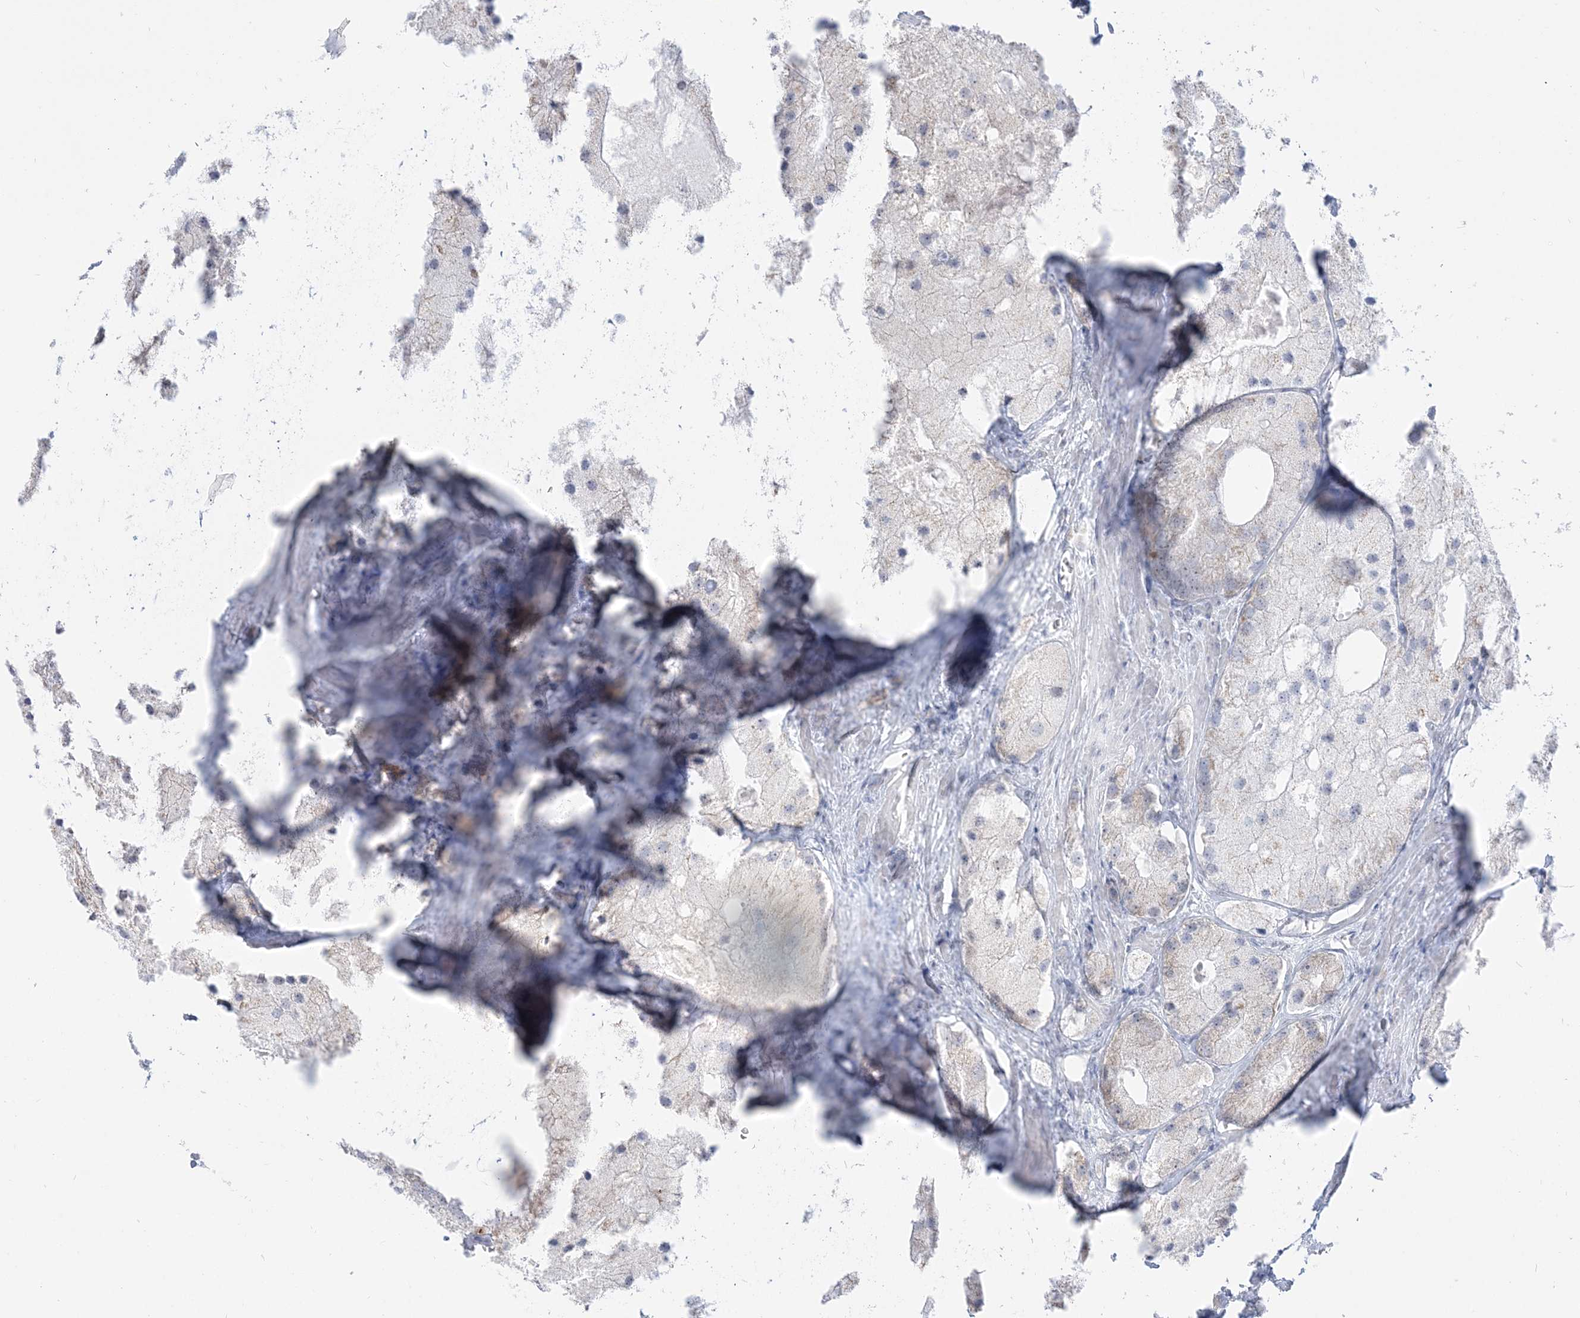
{"staining": {"intensity": "weak", "quantity": "<25%", "location": "cytoplasmic/membranous"}, "tissue": "prostate cancer", "cell_type": "Tumor cells", "image_type": "cancer", "snomed": [{"axis": "morphology", "description": "Adenocarcinoma, Low grade"}, {"axis": "topography", "description": "Prostate"}], "caption": "The image reveals no significant expression in tumor cells of prostate cancer.", "gene": "DDX21", "patient": {"sex": "male", "age": 69}}